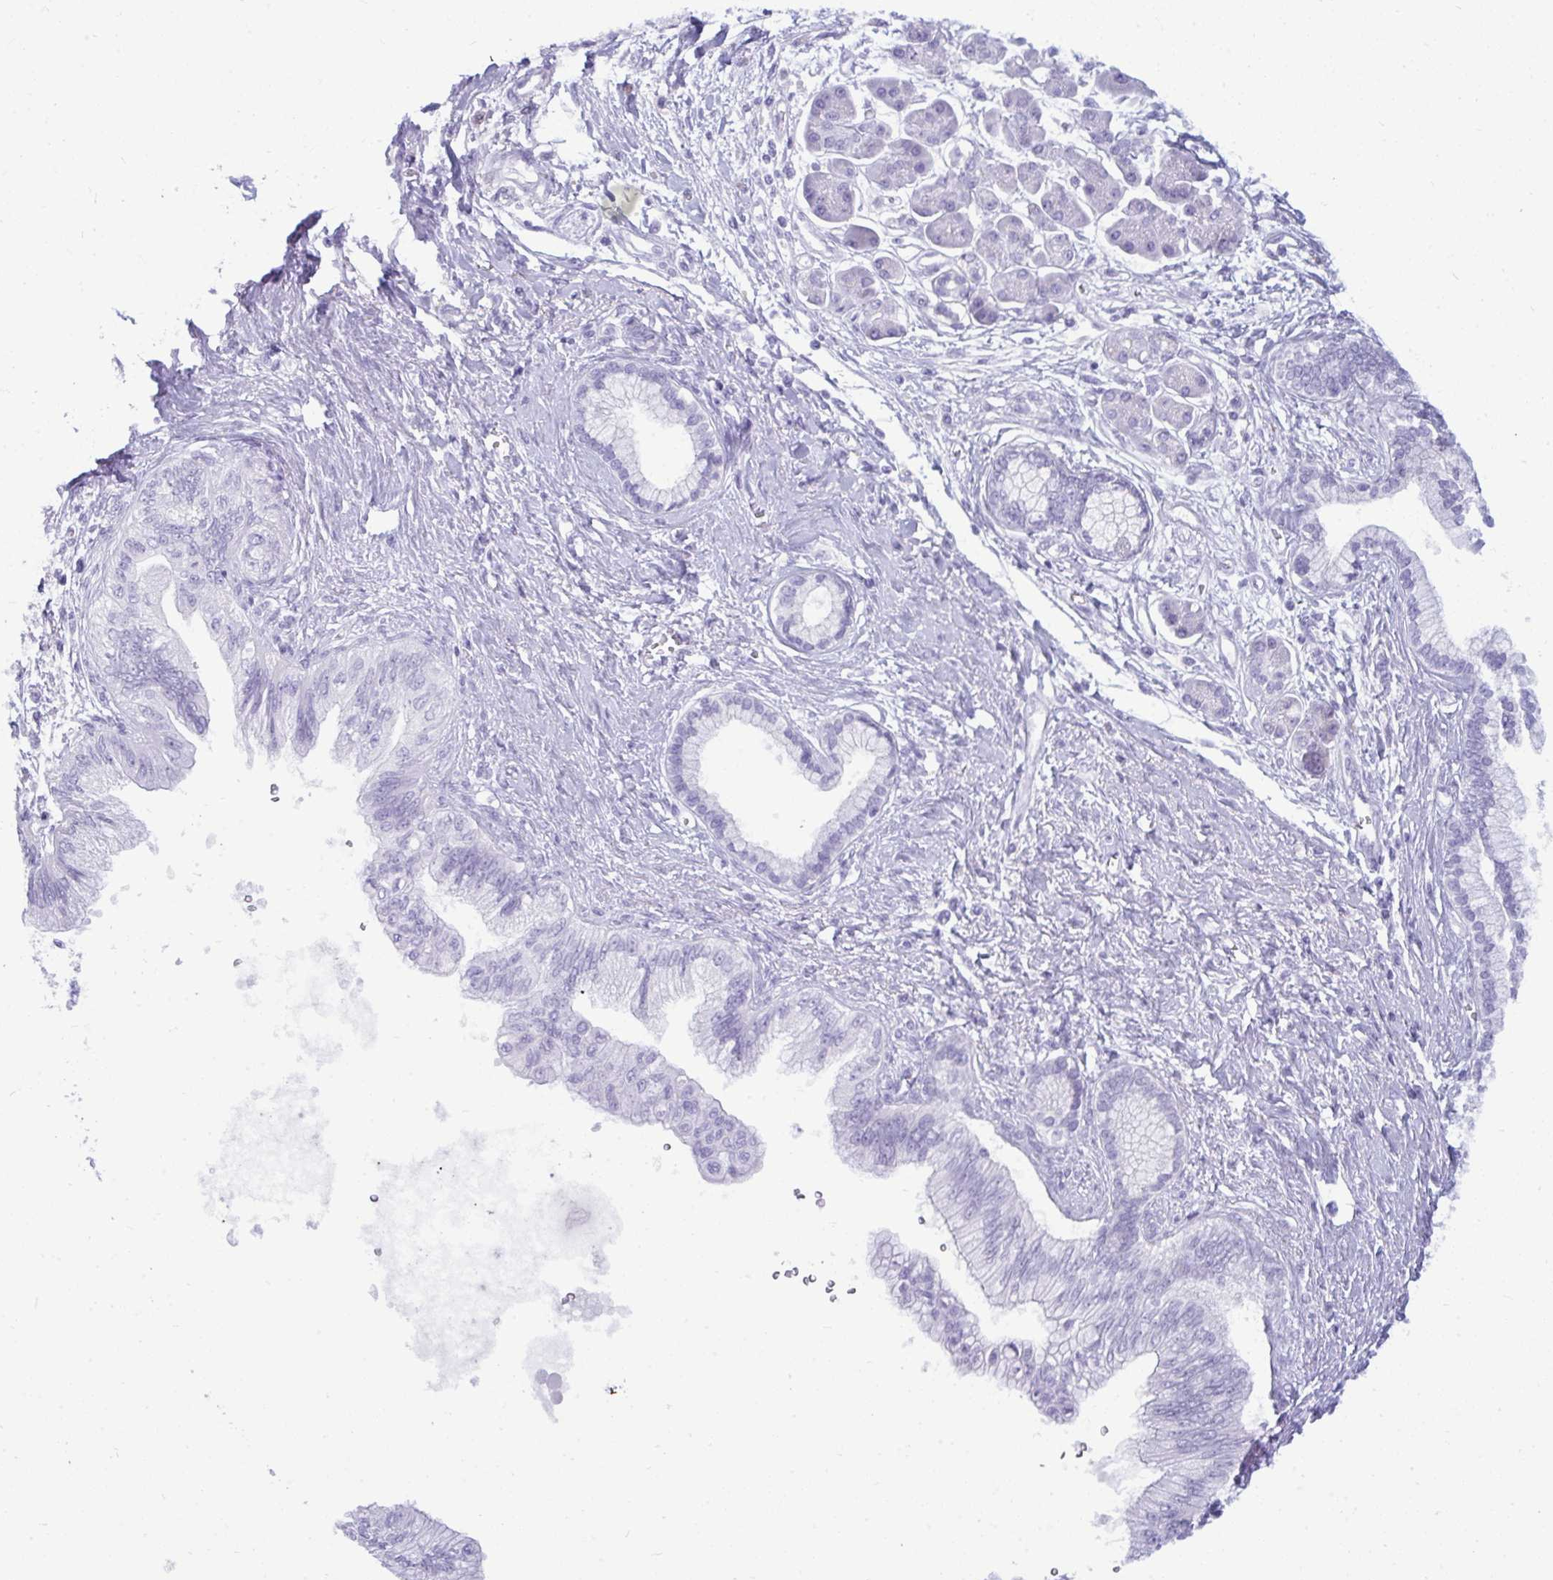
{"staining": {"intensity": "negative", "quantity": "none", "location": "none"}, "tissue": "pancreatic cancer", "cell_type": "Tumor cells", "image_type": "cancer", "snomed": [{"axis": "morphology", "description": "Adenocarcinoma, NOS"}, {"axis": "topography", "description": "Pancreas"}], "caption": "This is an immunohistochemistry (IHC) histopathology image of pancreatic cancer. There is no expression in tumor cells.", "gene": "ANKRD60", "patient": {"sex": "female", "age": 77}}